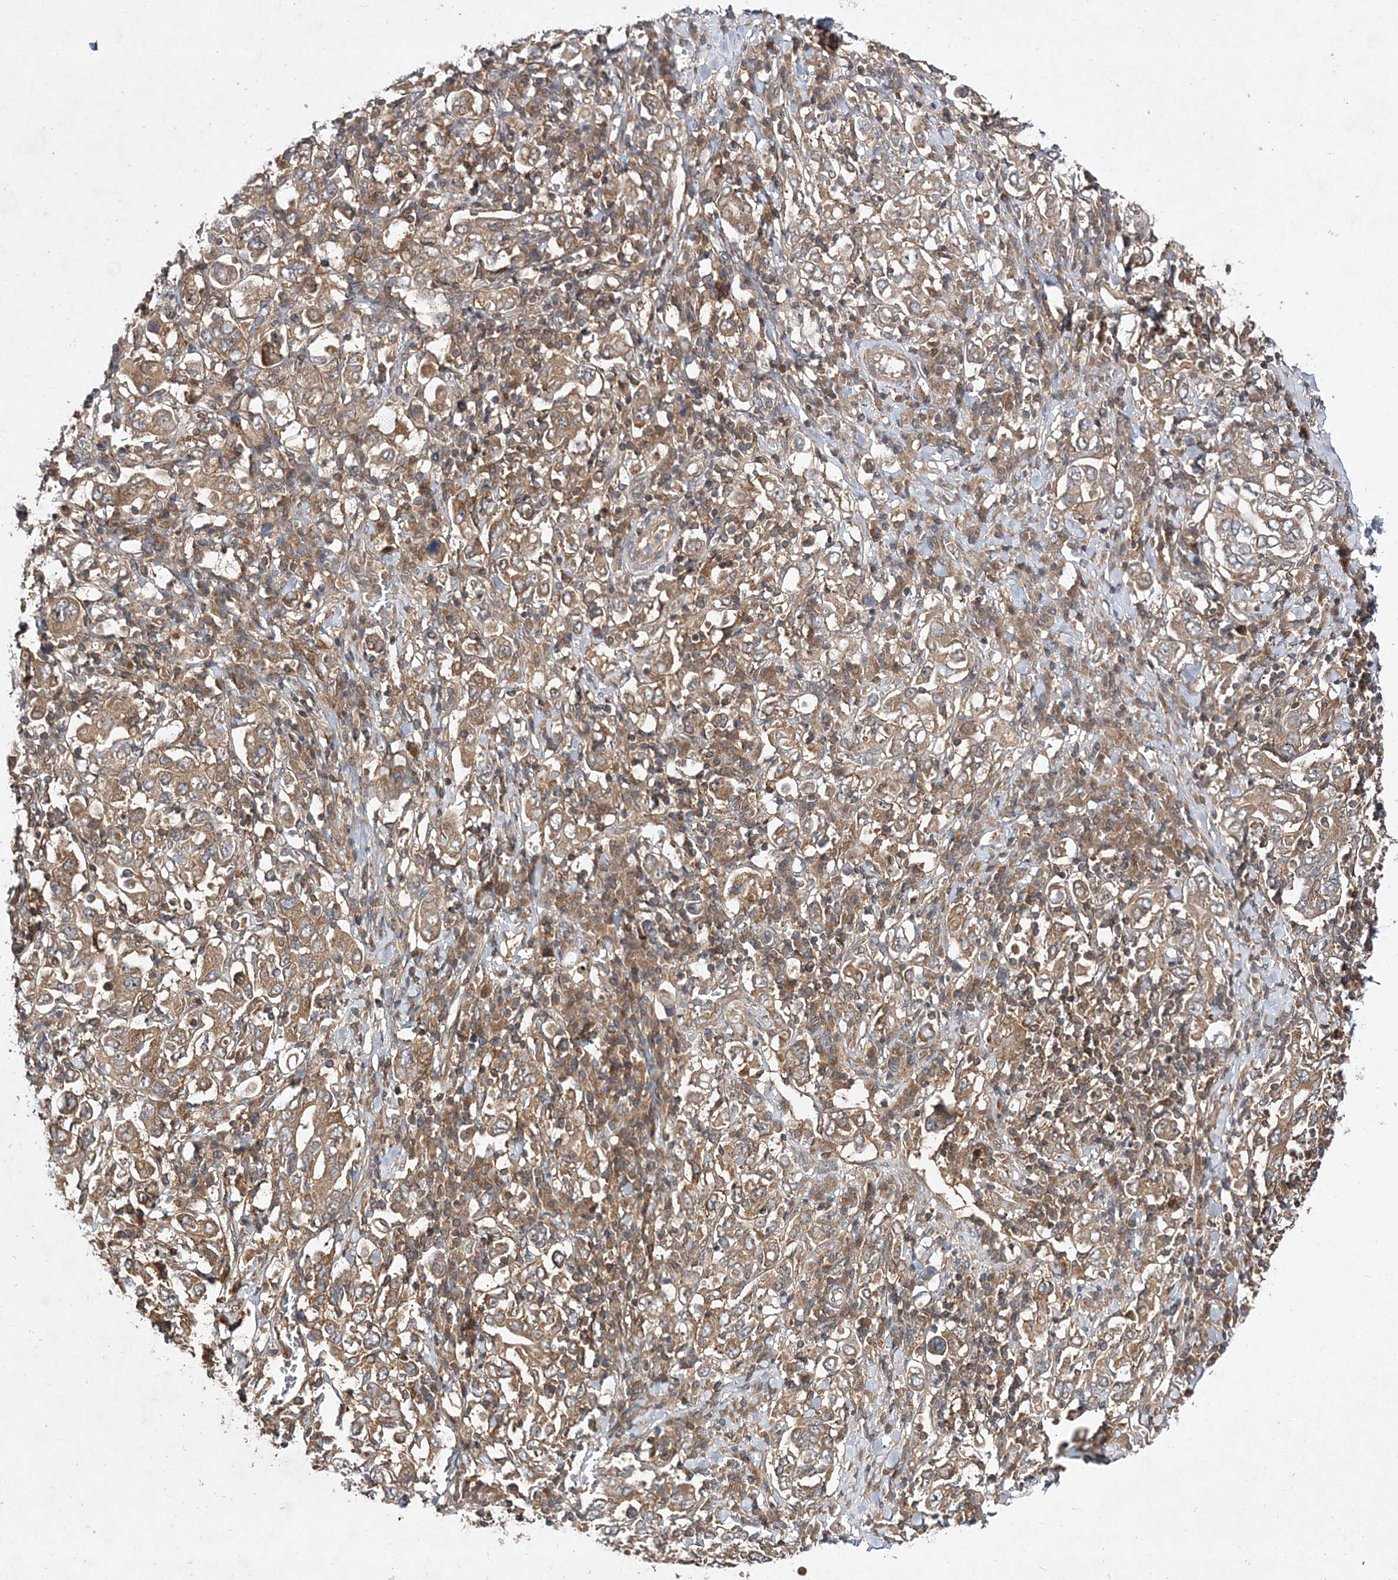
{"staining": {"intensity": "moderate", "quantity": ">75%", "location": "cytoplasmic/membranous"}, "tissue": "stomach cancer", "cell_type": "Tumor cells", "image_type": "cancer", "snomed": [{"axis": "morphology", "description": "Adenocarcinoma, NOS"}, {"axis": "topography", "description": "Stomach, upper"}], "caption": "This image reveals IHC staining of adenocarcinoma (stomach), with medium moderate cytoplasmic/membranous expression in about >75% of tumor cells.", "gene": "TMEM9B", "patient": {"sex": "male", "age": 62}}